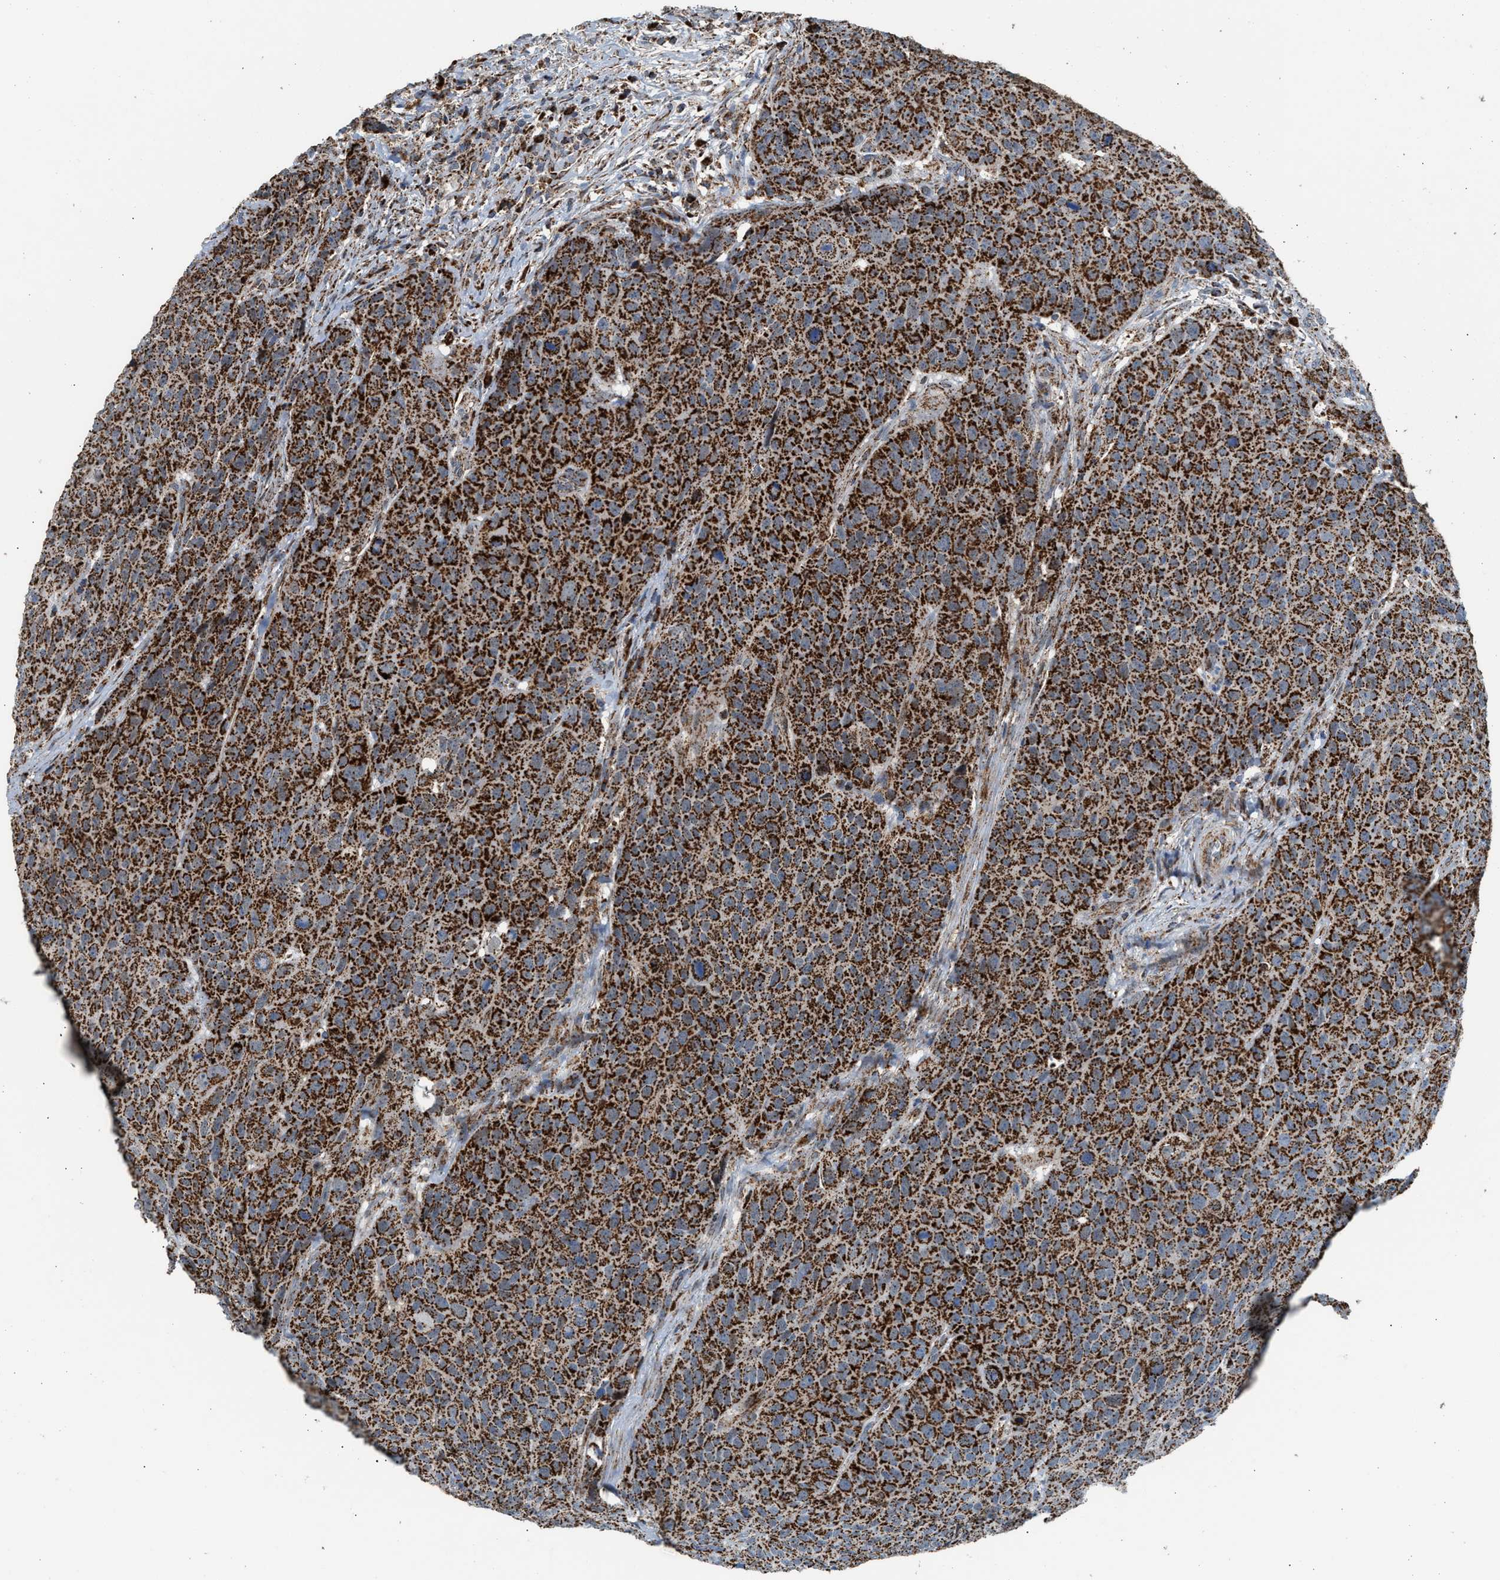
{"staining": {"intensity": "strong", "quantity": ">75%", "location": "cytoplasmic/membranous"}, "tissue": "head and neck cancer", "cell_type": "Tumor cells", "image_type": "cancer", "snomed": [{"axis": "morphology", "description": "Squamous cell carcinoma, NOS"}, {"axis": "topography", "description": "Head-Neck"}], "caption": "Protein expression analysis of head and neck cancer (squamous cell carcinoma) reveals strong cytoplasmic/membranous positivity in approximately >75% of tumor cells.", "gene": "PMPCA", "patient": {"sex": "male", "age": 66}}